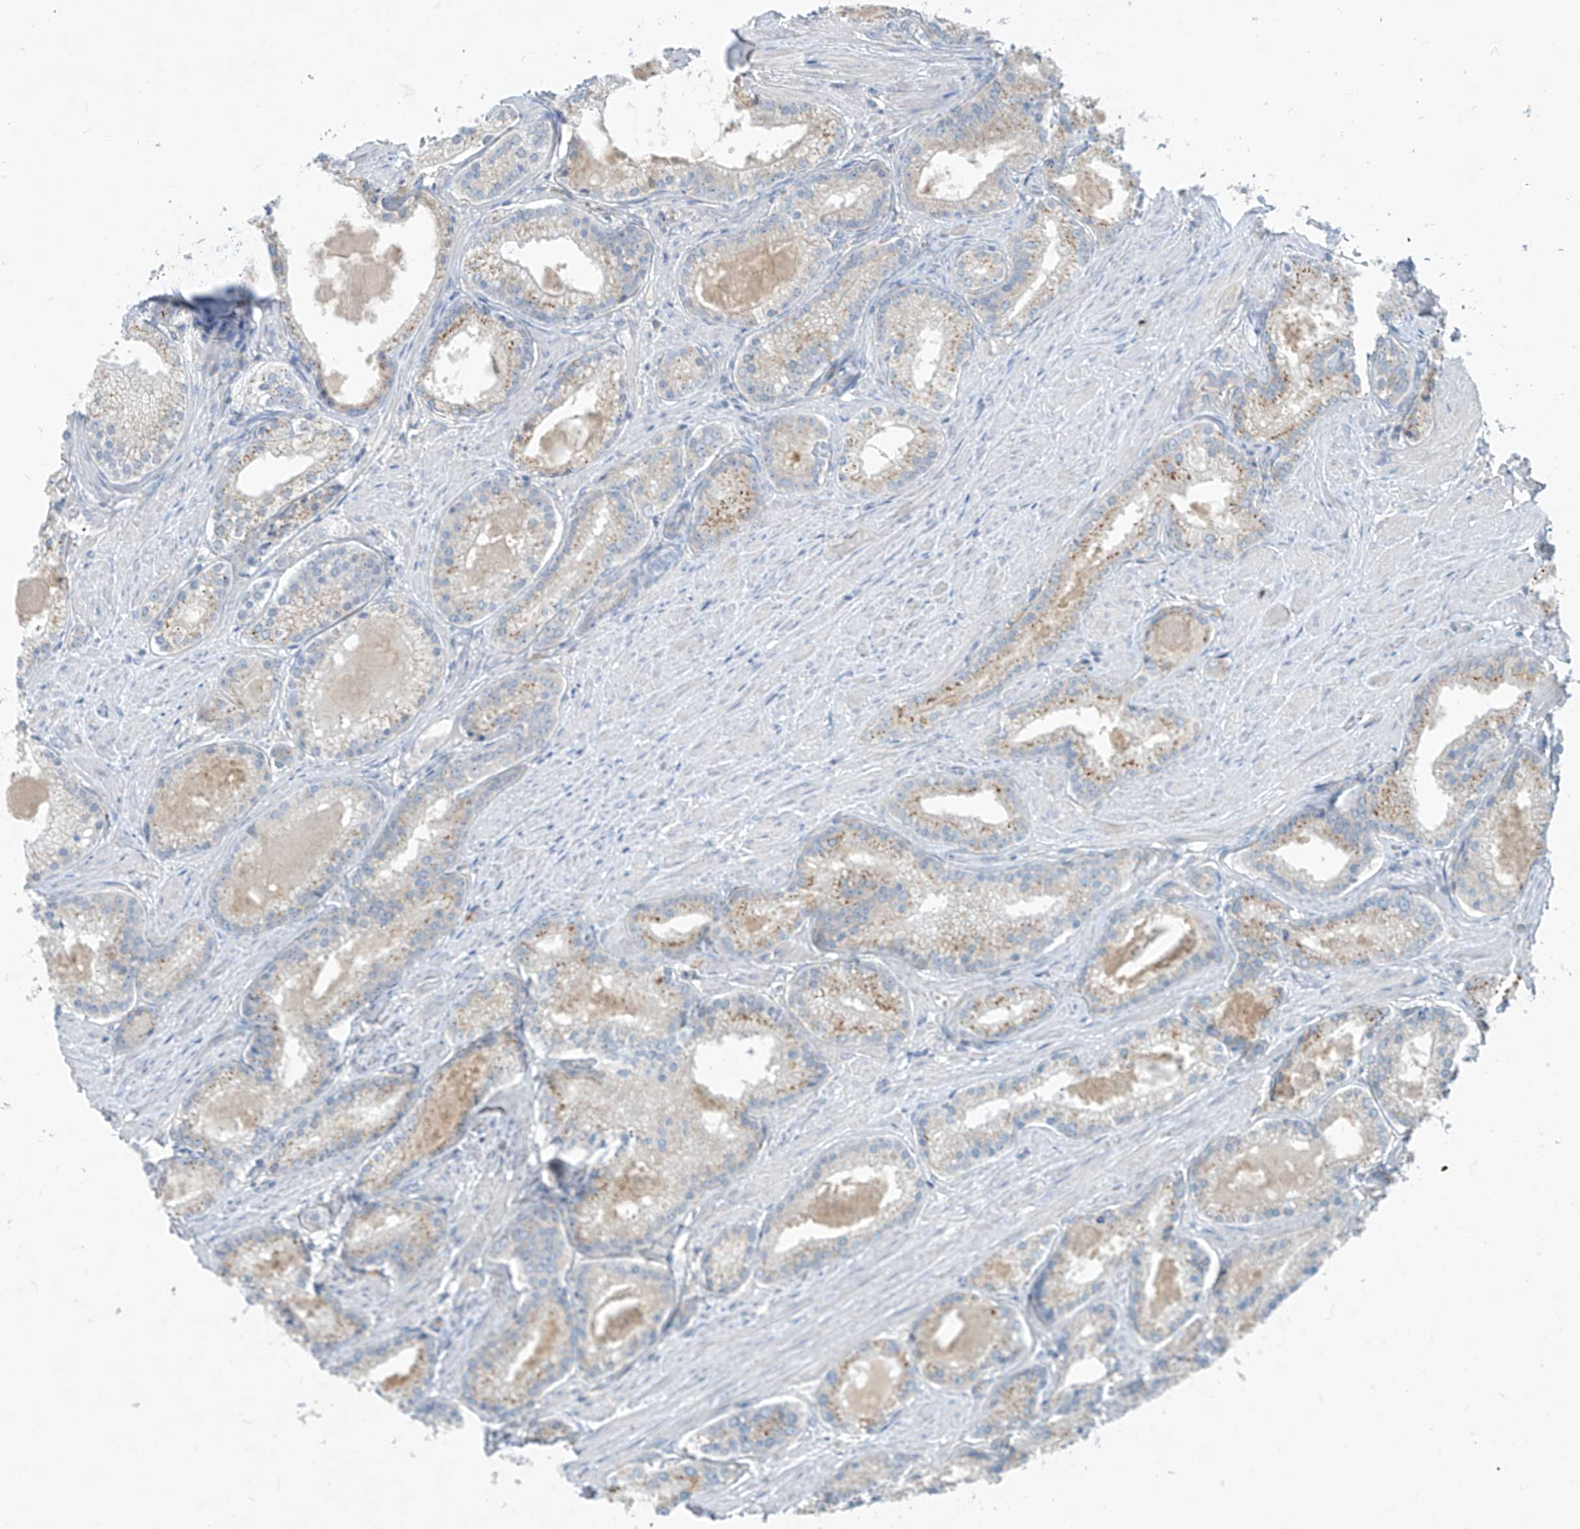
{"staining": {"intensity": "weak", "quantity": "<25%", "location": "cytoplasmic/membranous"}, "tissue": "prostate cancer", "cell_type": "Tumor cells", "image_type": "cancer", "snomed": [{"axis": "morphology", "description": "Adenocarcinoma, Low grade"}, {"axis": "topography", "description": "Prostate"}], "caption": "Immunohistochemical staining of prostate adenocarcinoma (low-grade) displays no significant expression in tumor cells.", "gene": "DGKQ", "patient": {"sex": "male", "age": 54}}